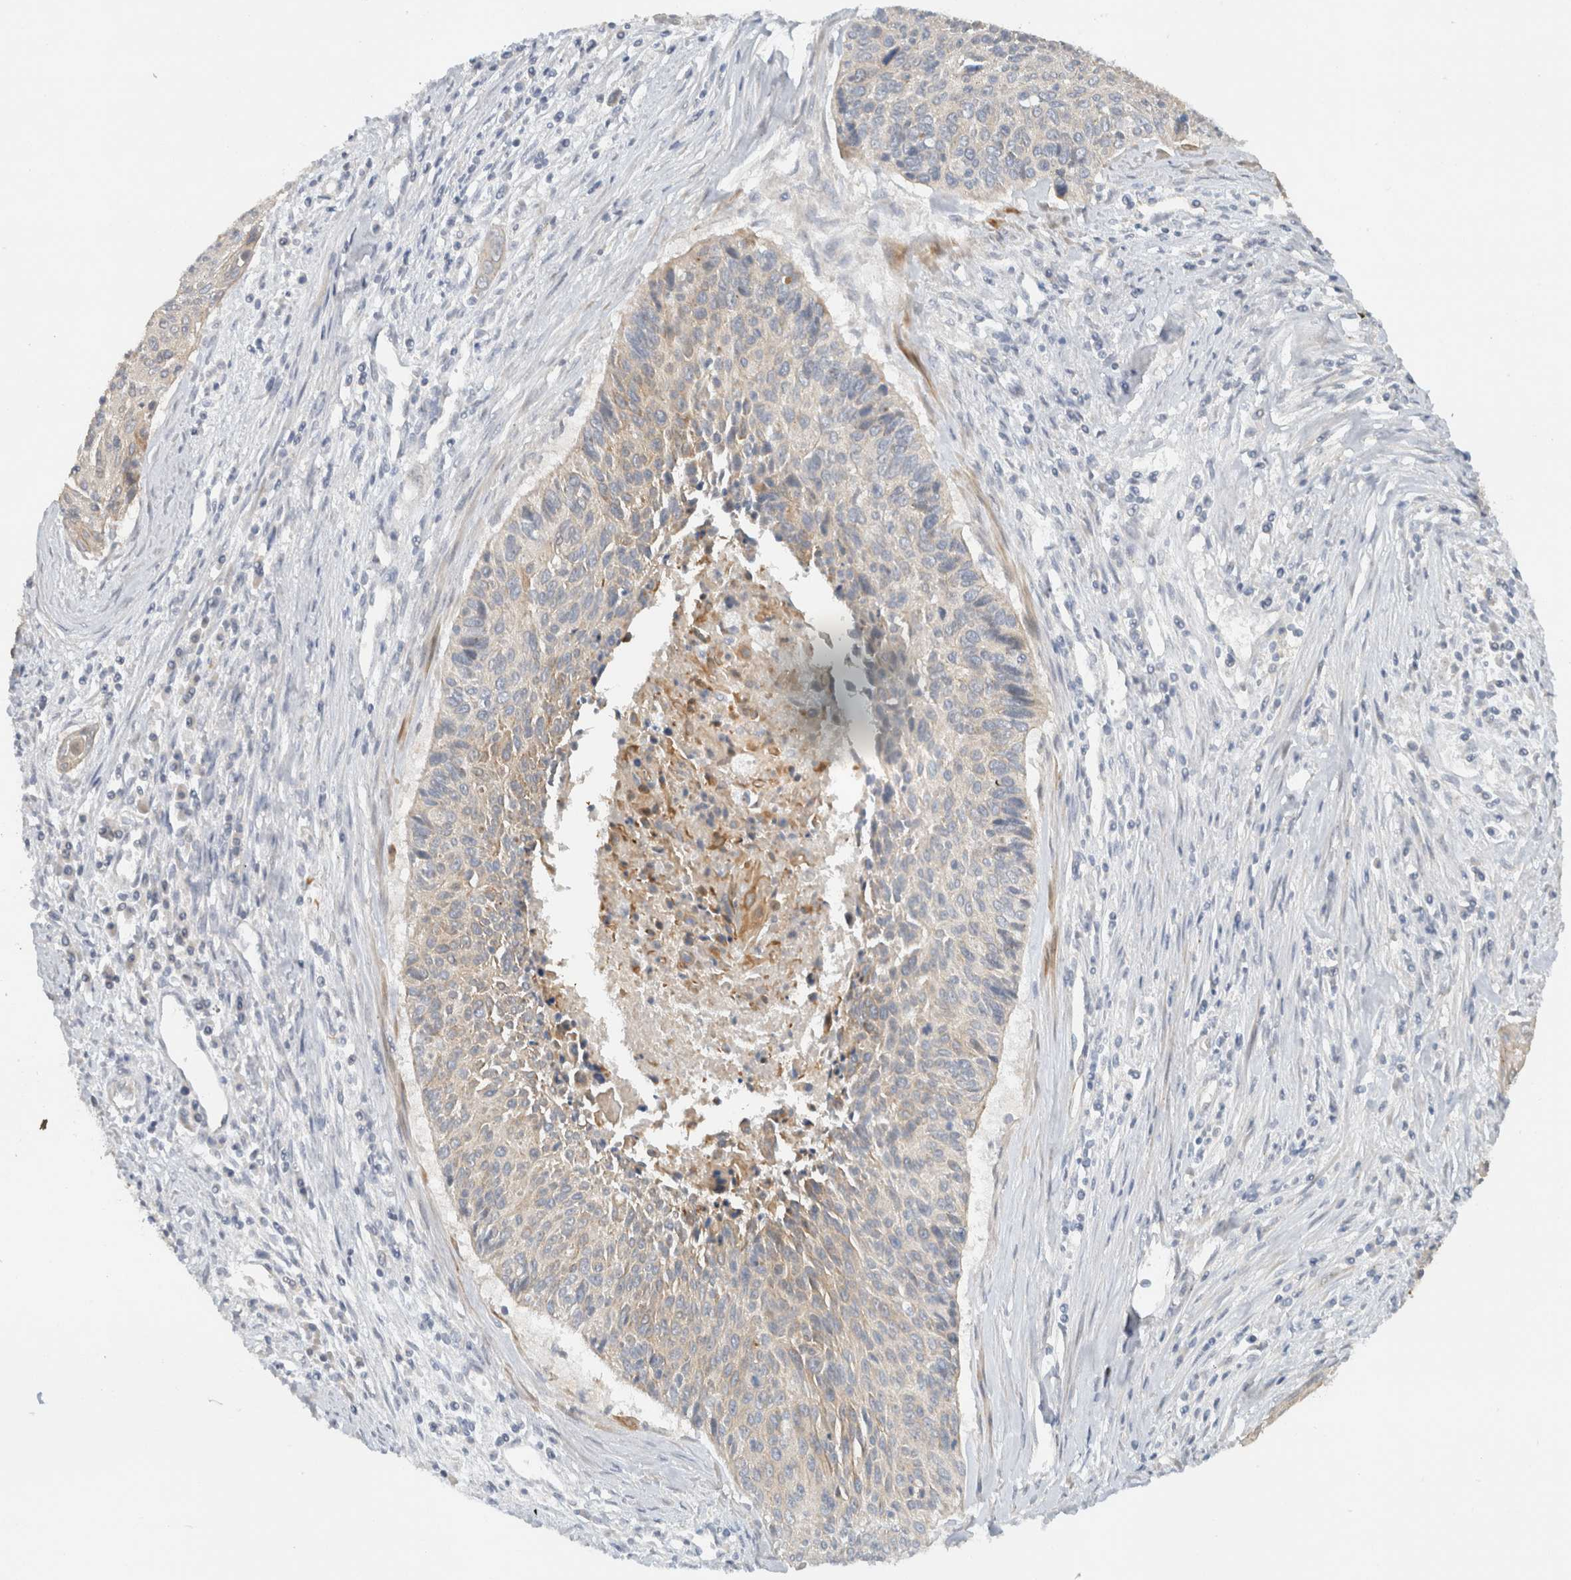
{"staining": {"intensity": "weak", "quantity": "<25%", "location": "cytoplasmic/membranous"}, "tissue": "cervical cancer", "cell_type": "Tumor cells", "image_type": "cancer", "snomed": [{"axis": "morphology", "description": "Squamous cell carcinoma, NOS"}, {"axis": "topography", "description": "Cervix"}], "caption": "The micrograph reveals no significant staining in tumor cells of cervical cancer (squamous cell carcinoma). (DAB immunohistochemistry, high magnification).", "gene": "ERCC6L2", "patient": {"sex": "female", "age": 55}}